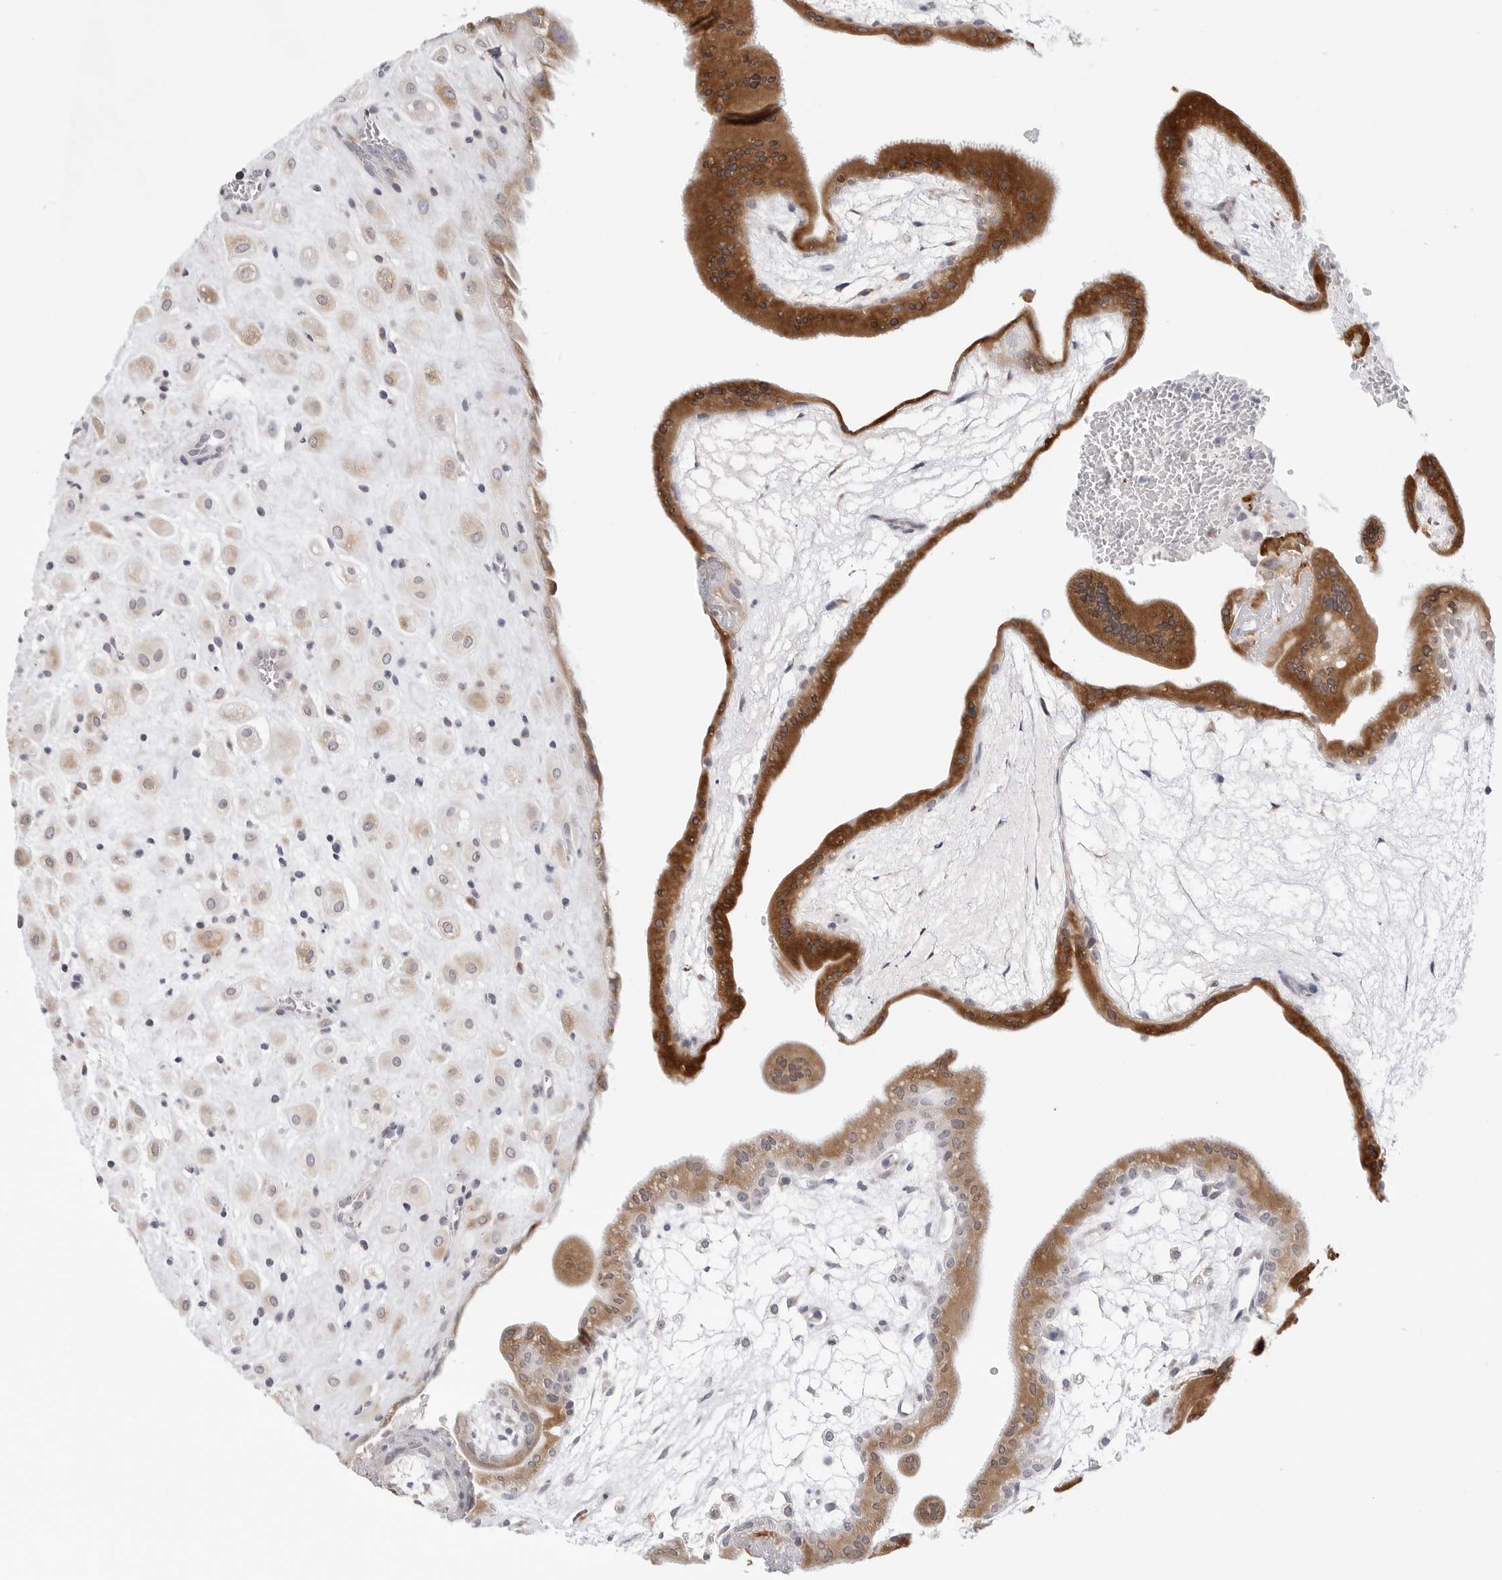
{"staining": {"intensity": "moderate", "quantity": "25%-75%", "location": "cytoplasmic/membranous"}, "tissue": "placenta", "cell_type": "Decidual cells", "image_type": "normal", "snomed": [{"axis": "morphology", "description": "Normal tissue, NOS"}, {"axis": "topography", "description": "Placenta"}], "caption": "A medium amount of moderate cytoplasmic/membranous positivity is present in about 25%-75% of decidual cells in benign placenta. (DAB (3,3'-diaminobenzidine) = brown stain, brightfield microscopy at high magnification).", "gene": "RPN1", "patient": {"sex": "female", "age": 35}}